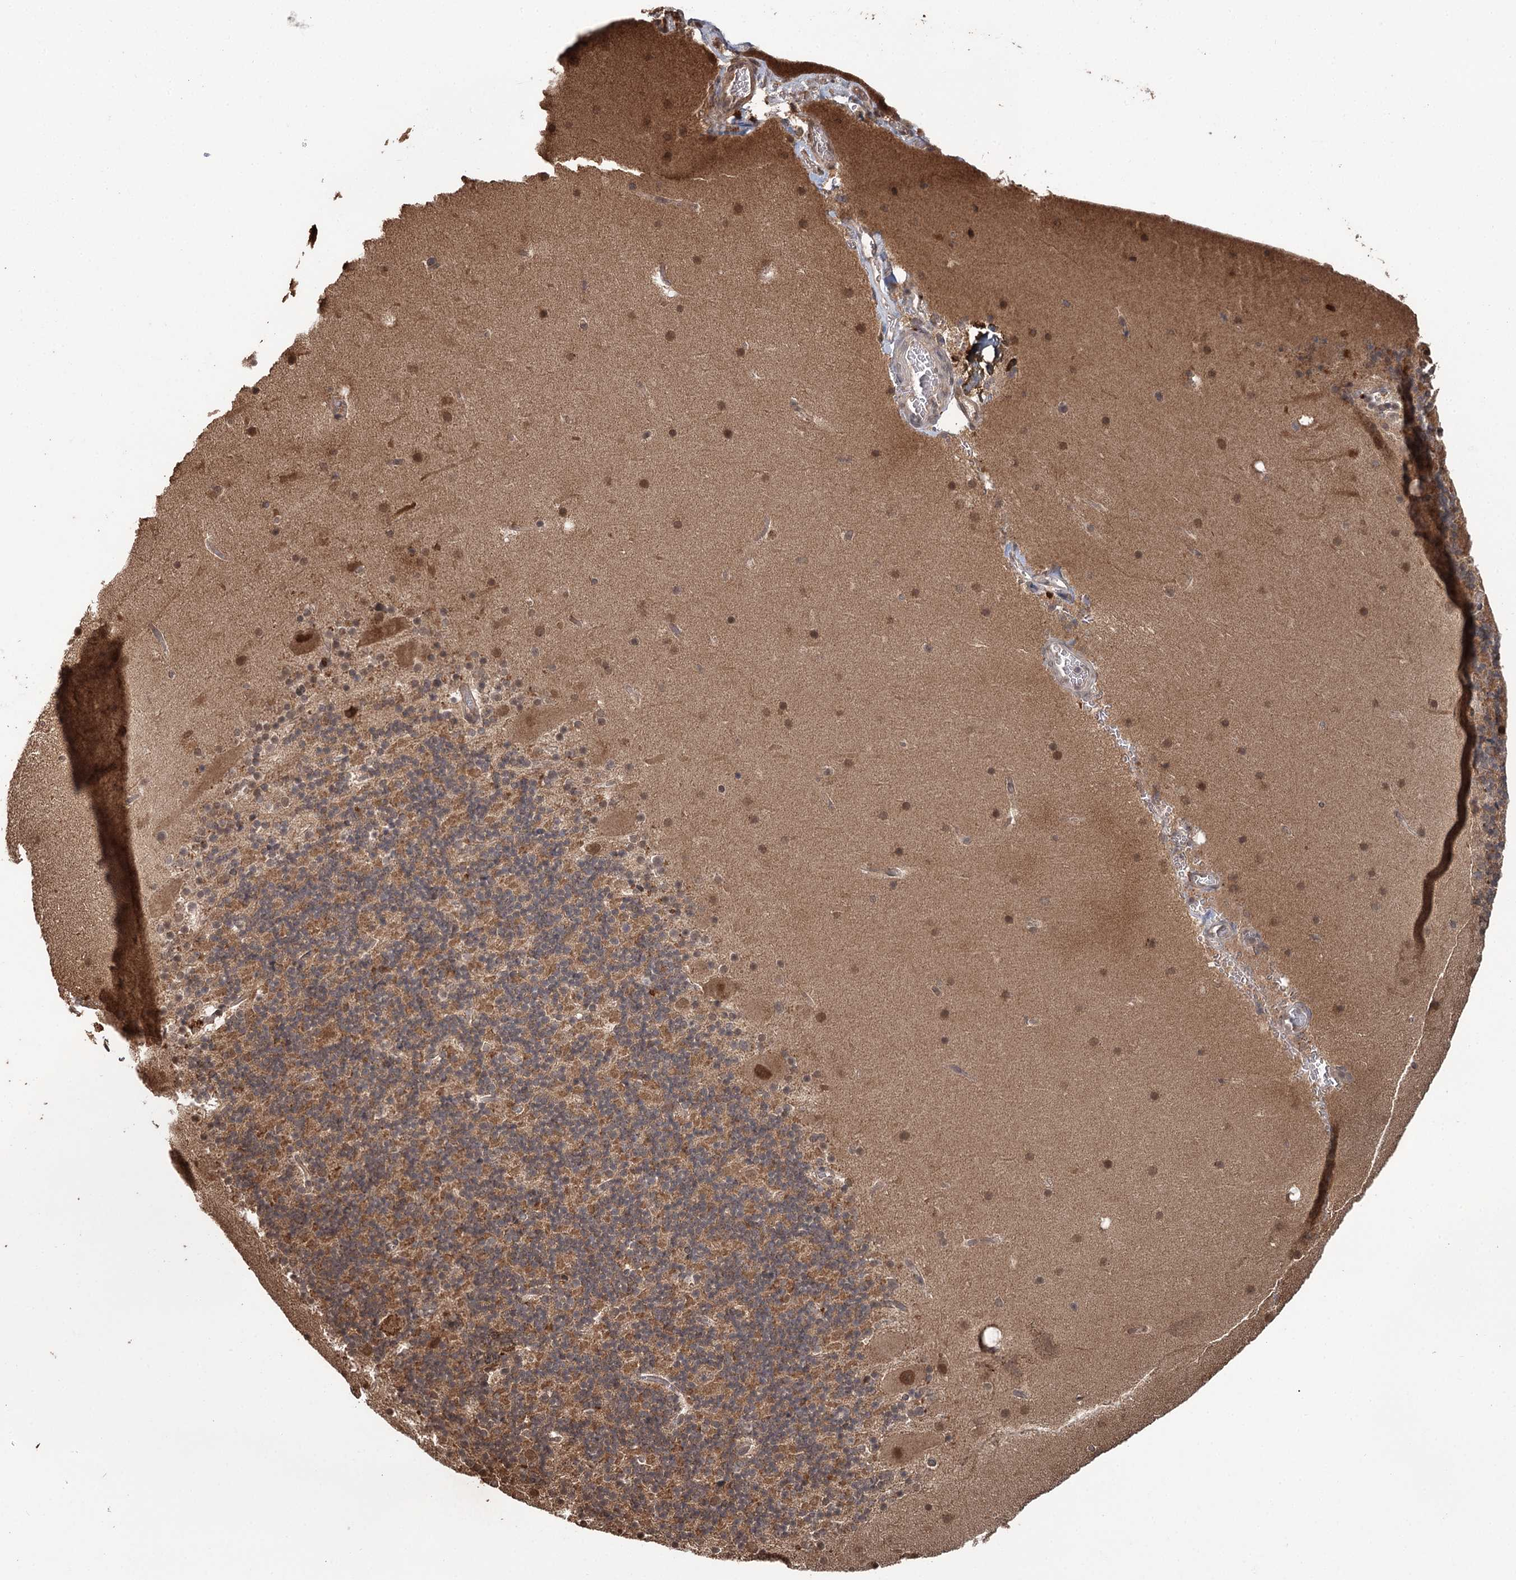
{"staining": {"intensity": "moderate", "quantity": "25%-75%", "location": "cytoplasmic/membranous"}, "tissue": "cerebellum", "cell_type": "Cells in granular layer", "image_type": "normal", "snomed": [{"axis": "morphology", "description": "Normal tissue, NOS"}, {"axis": "topography", "description": "Cerebellum"}], "caption": "High-power microscopy captured an IHC photomicrograph of normal cerebellum, revealing moderate cytoplasmic/membranous expression in approximately 25%-75% of cells in granular layer.", "gene": "N6AMT1", "patient": {"sex": "male", "age": 57}}